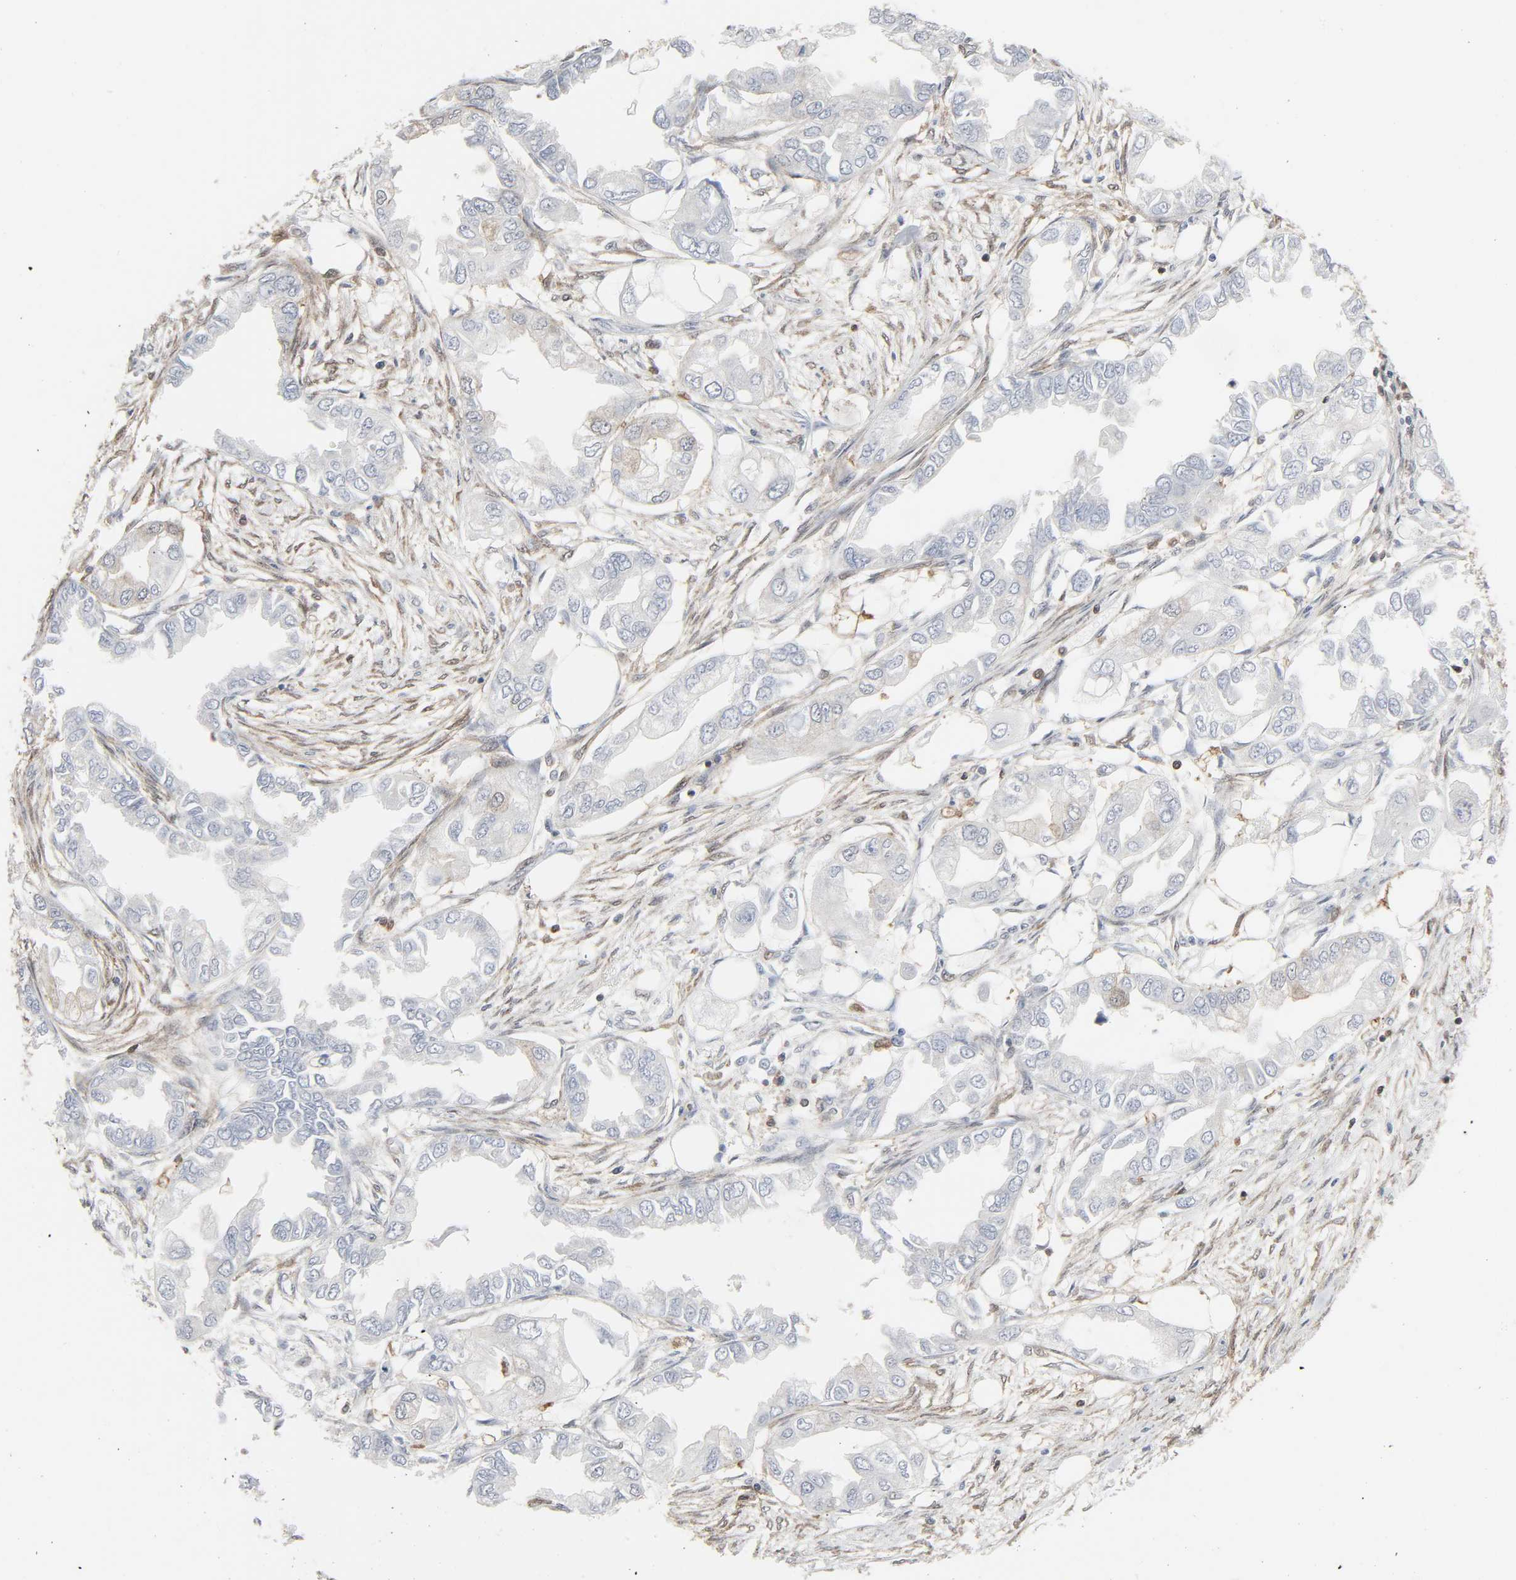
{"staining": {"intensity": "negative", "quantity": "none", "location": "none"}, "tissue": "endometrial cancer", "cell_type": "Tumor cells", "image_type": "cancer", "snomed": [{"axis": "morphology", "description": "Adenocarcinoma, NOS"}, {"axis": "topography", "description": "Endometrium"}], "caption": "Protein analysis of adenocarcinoma (endometrial) exhibits no significant staining in tumor cells.", "gene": "GSK3A", "patient": {"sex": "female", "age": 67}}